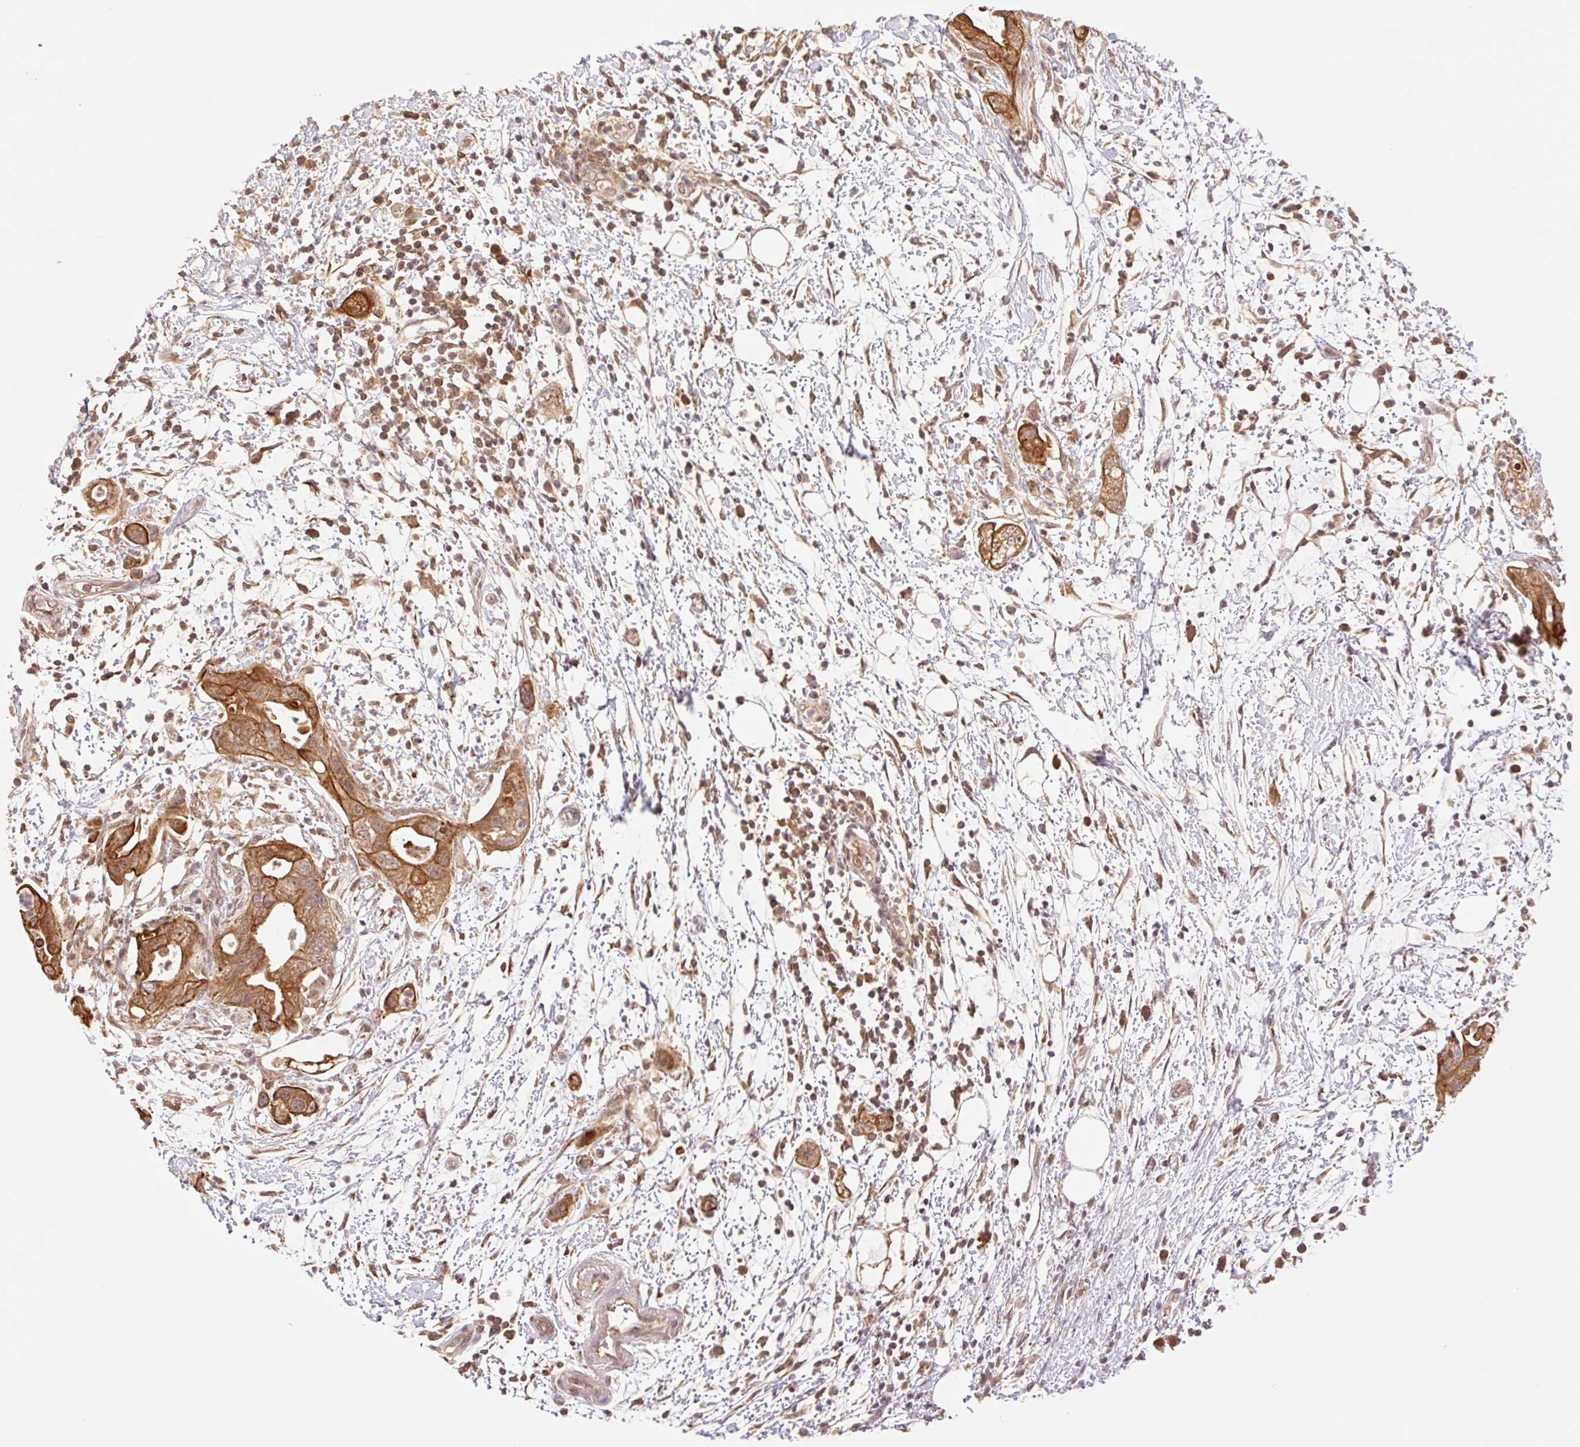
{"staining": {"intensity": "strong", "quantity": ">75%", "location": "cytoplasmic/membranous"}, "tissue": "pancreatic cancer", "cell_type": "Tumor cells", "image_type": "cancer", "snomed": [{"axis": "morphology", "description": "Adenocarcinoma, NOS"}, {"axis": "topography", "description": "Pancreas"}], "caption": "Pancreatic cancer was stained to show a protein in brown. There is high levels of strong cytoplasmic/membranous positivity in about >75% of tumor cells. Using DAB (3,3'-diaminobenzidine) (brown) and hematoxylin (blue) stains, captured at high magnification using brightfield microscopy.", "gene": "YJU2B", "patient": {"sex": "female", "age": 73}}